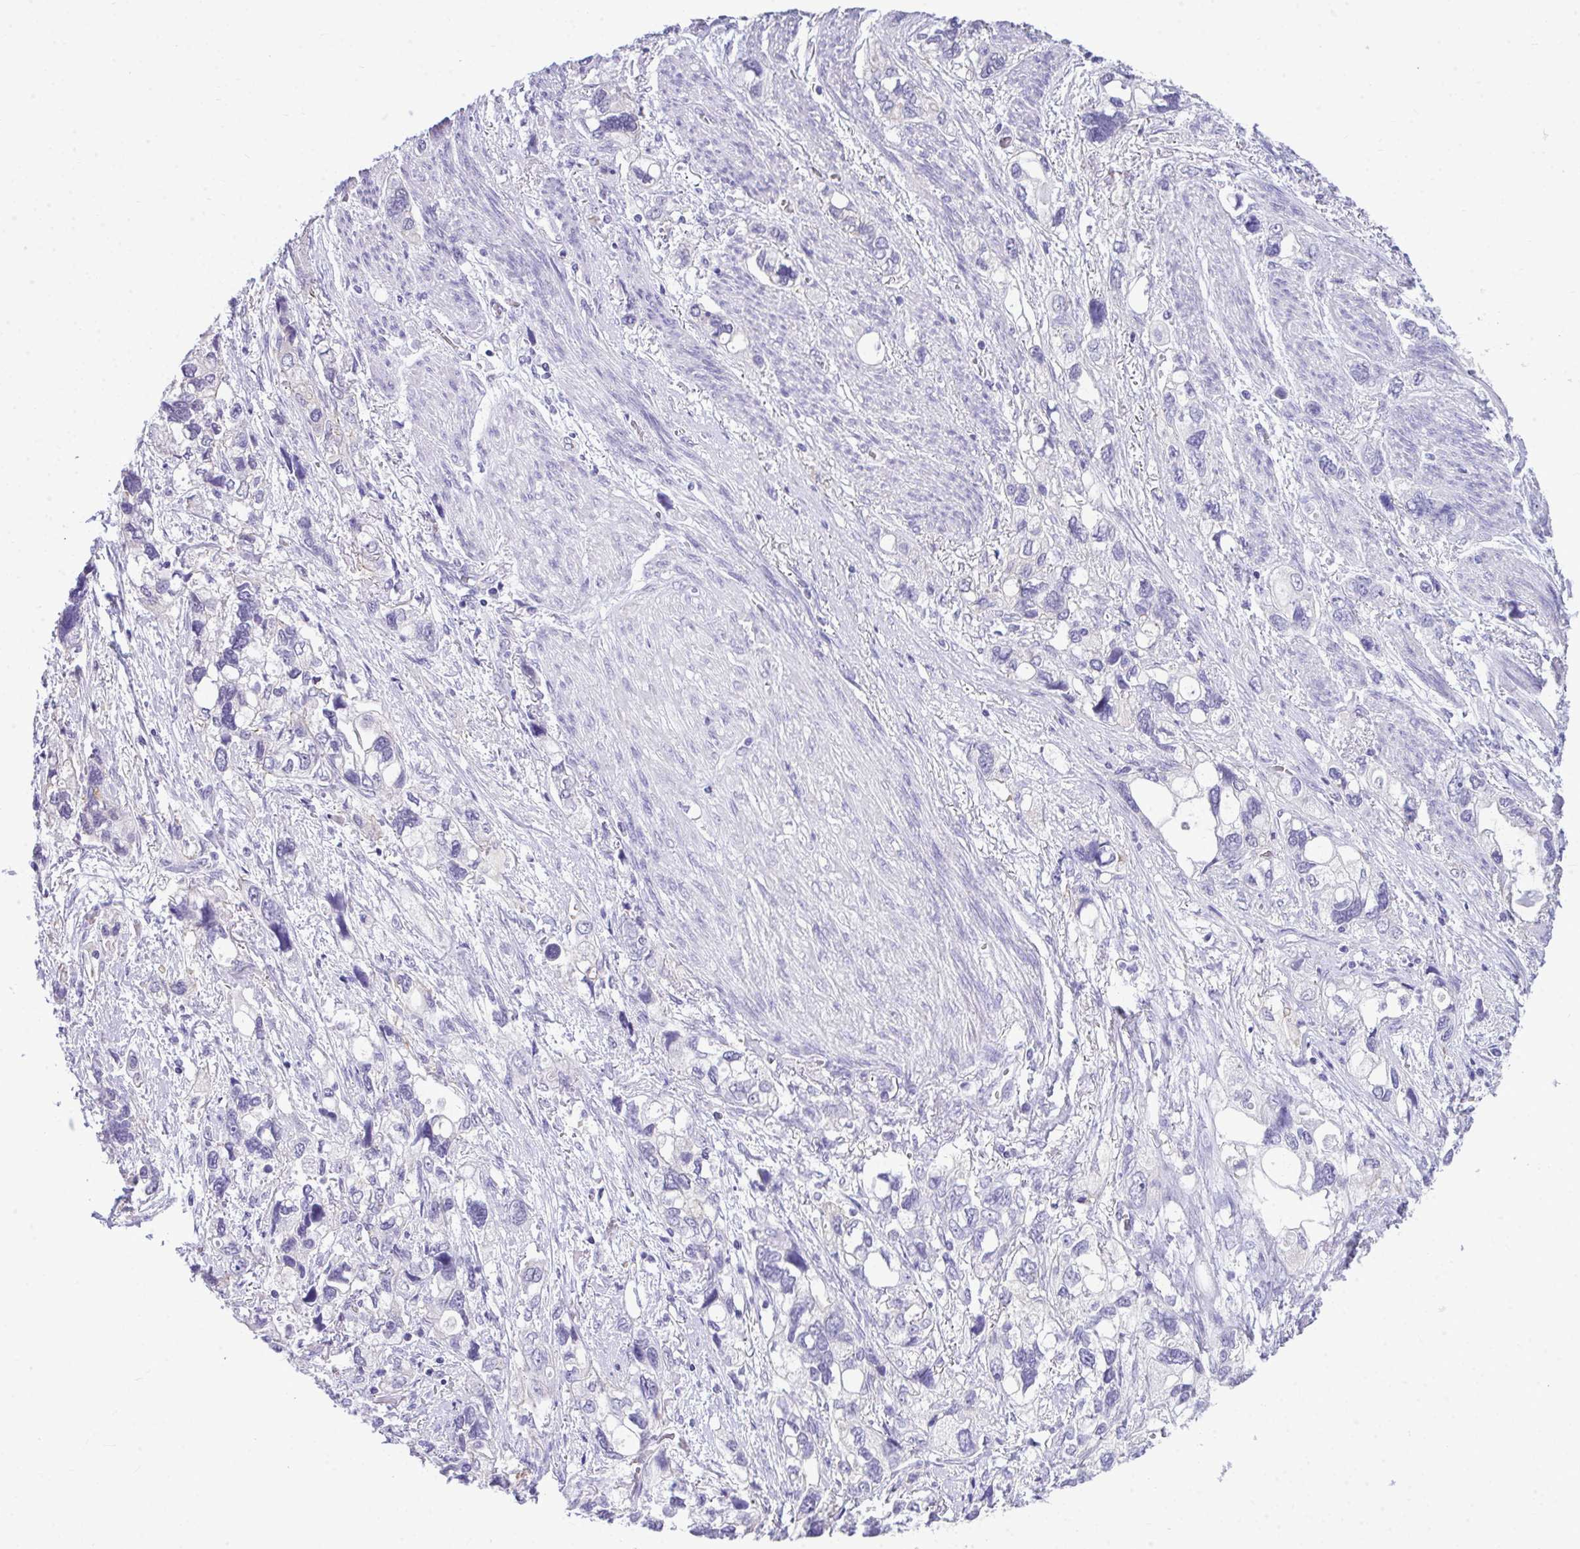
{"staining": {"intensity": "negative", "quantity": "none", "location": "none"}, "tissue": "stomach cancer", "cell_type": "Tumor cells", "image_type": "cancer", "snomed": [{"axis": "morphology", "description": "Adenocarcinoma, NOS"}, {"axis": "topography", "description": "Stomach, upper"}], "caption": "Histopathology image shows no protein expression in tumor cells of adenocarcinoma (stomach) tissue. Nuclei are stained in blue.", "gene": "PRM2", "patient": {"sex": "female", "age": 81}}